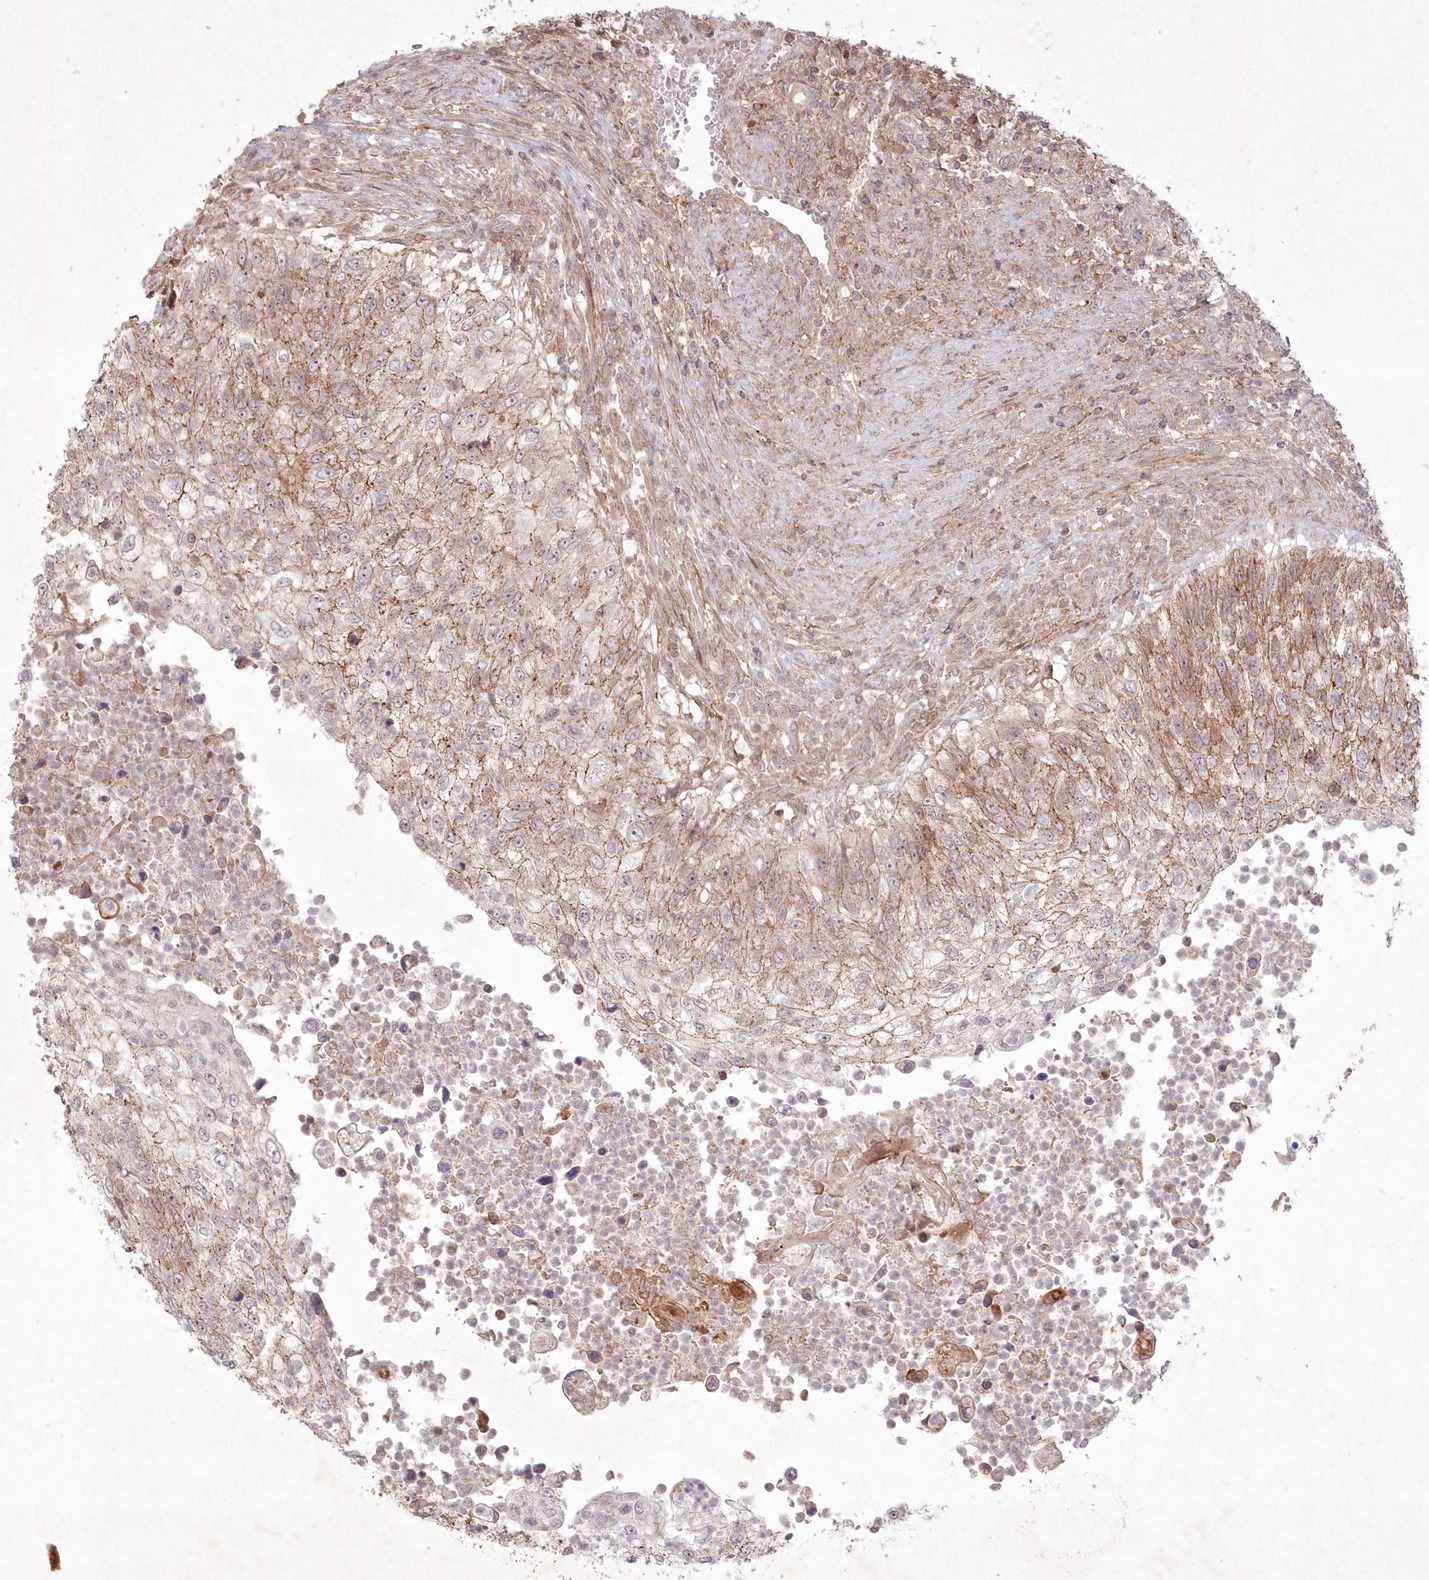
{"staining": {"intensity": "moderate", "quantity": "25%-75%", "location": "cytoplasmic/membranous,nuclear"}, "tissue": "urothelial cancer", "cell_type": "Tumor cells", "image_type": "cancer", "snomed": [{"axis": "morphology", "description": "Urothelial carcinoma, High grade"}, {"axis": "topography", "description": "Urinary bladder"}], "caption": "Urothelial cancer was stained to show a protein in brown. There is medium levels of moderate cytoplasmic/membranous and nuclear positivity in about 25%-75% of tumor cells. Nuclei are stained in blue.", "gene": "TOGARAM2", "patient": {"sex": "female", "age": 60}}